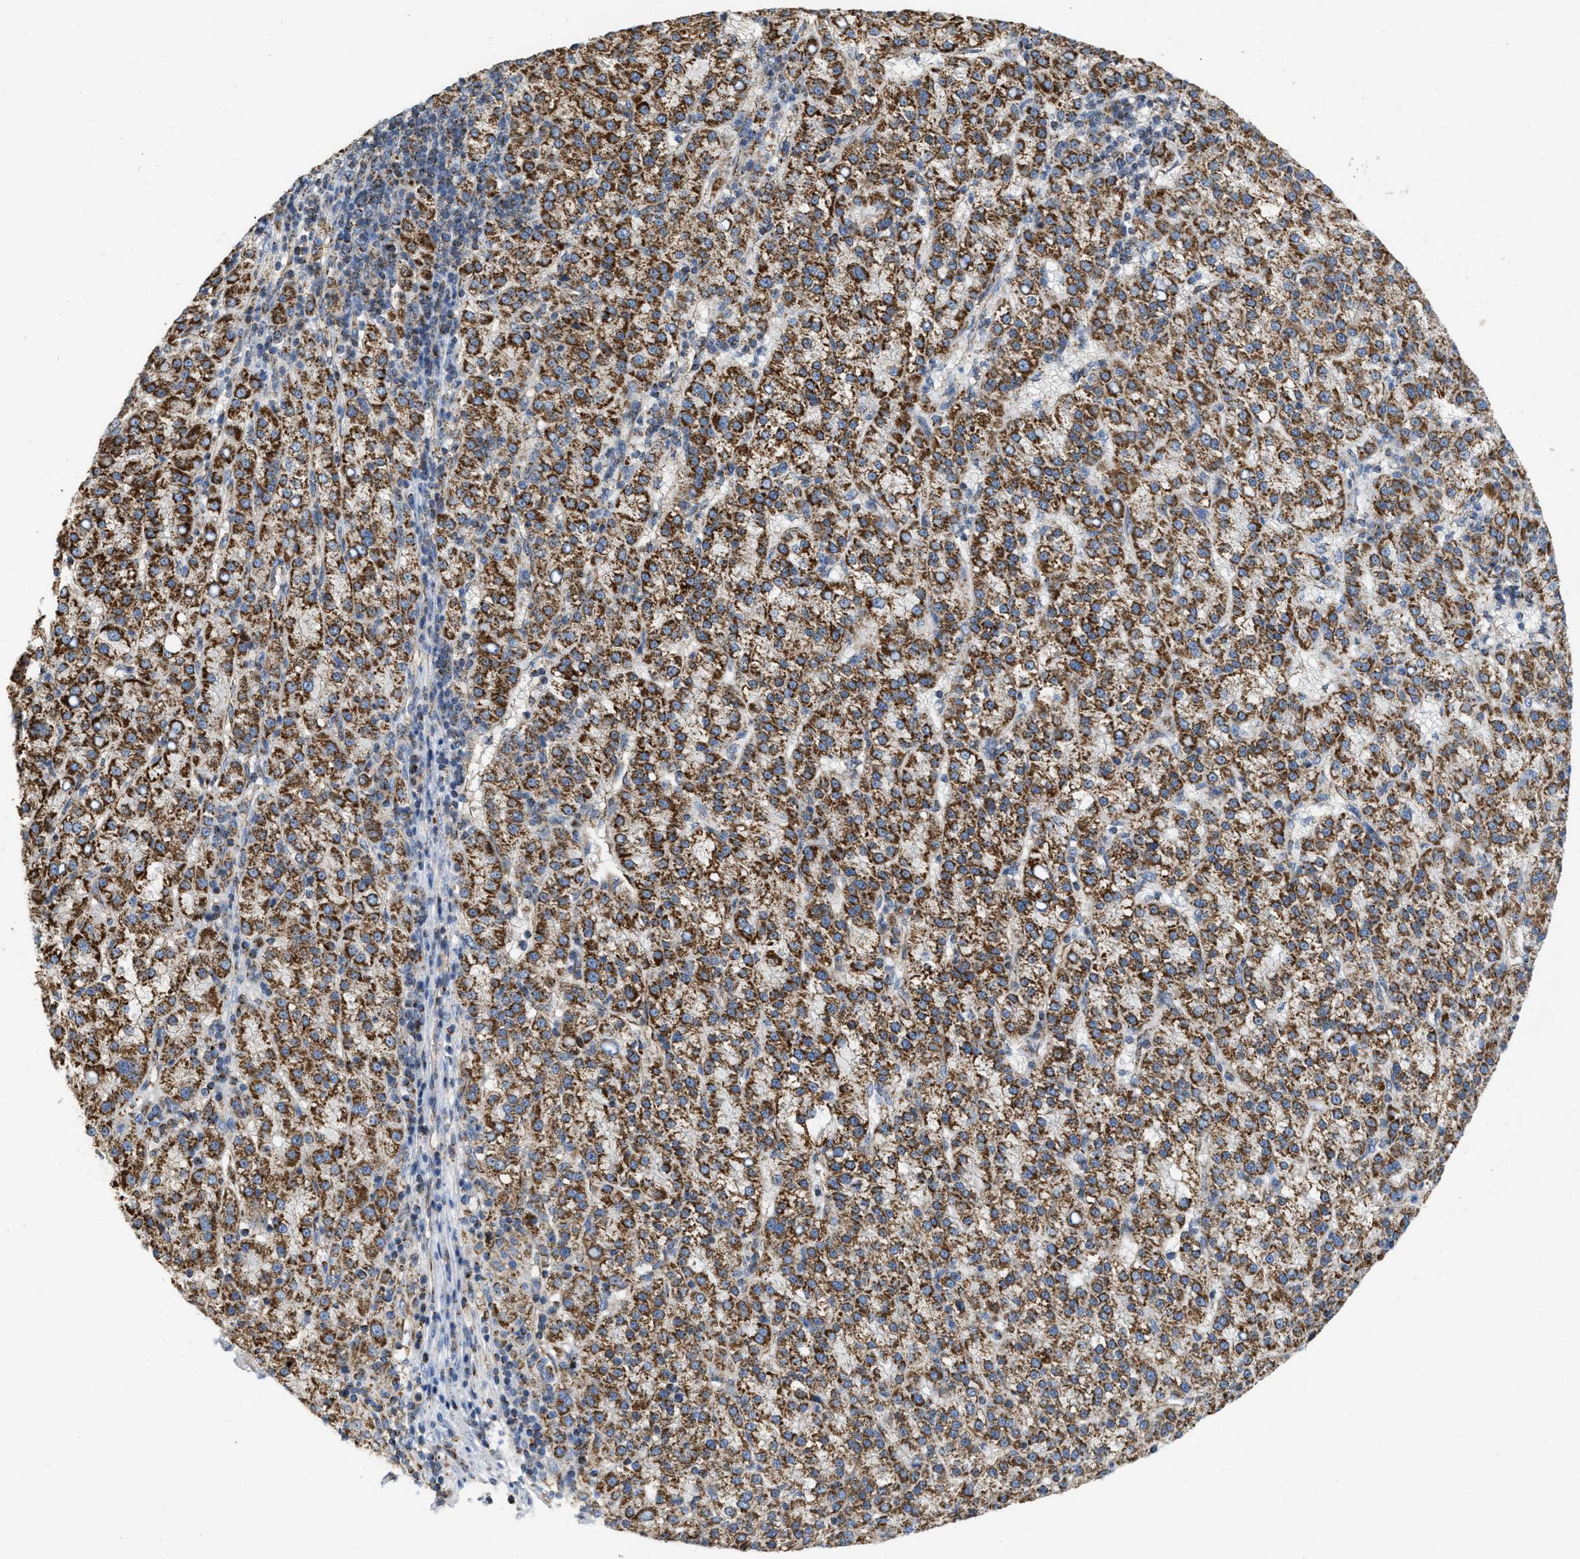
{"staining": {"intensity": "strong", "quantity": ">75%", "location": "cytoplasmic/membranous"}, "tissue": "liver cancer", "cell_type": "Tumor cells", "image_type": "cancer", "snomed": [{"axis": "morphology", "description": "Carcinoma, Hepatocellular, NOS"}, {"axis": "topography", "description": "Liver"}], "caption": "About >75% of tumor cells in human liver cancer (hepatocellular carcinoma) show strong cytoplasmic/membranous protein expression as visualized by brown immunohistochemical staining.", "gene": "CBLB", "patient": {"sex": "female", "age": 58}}